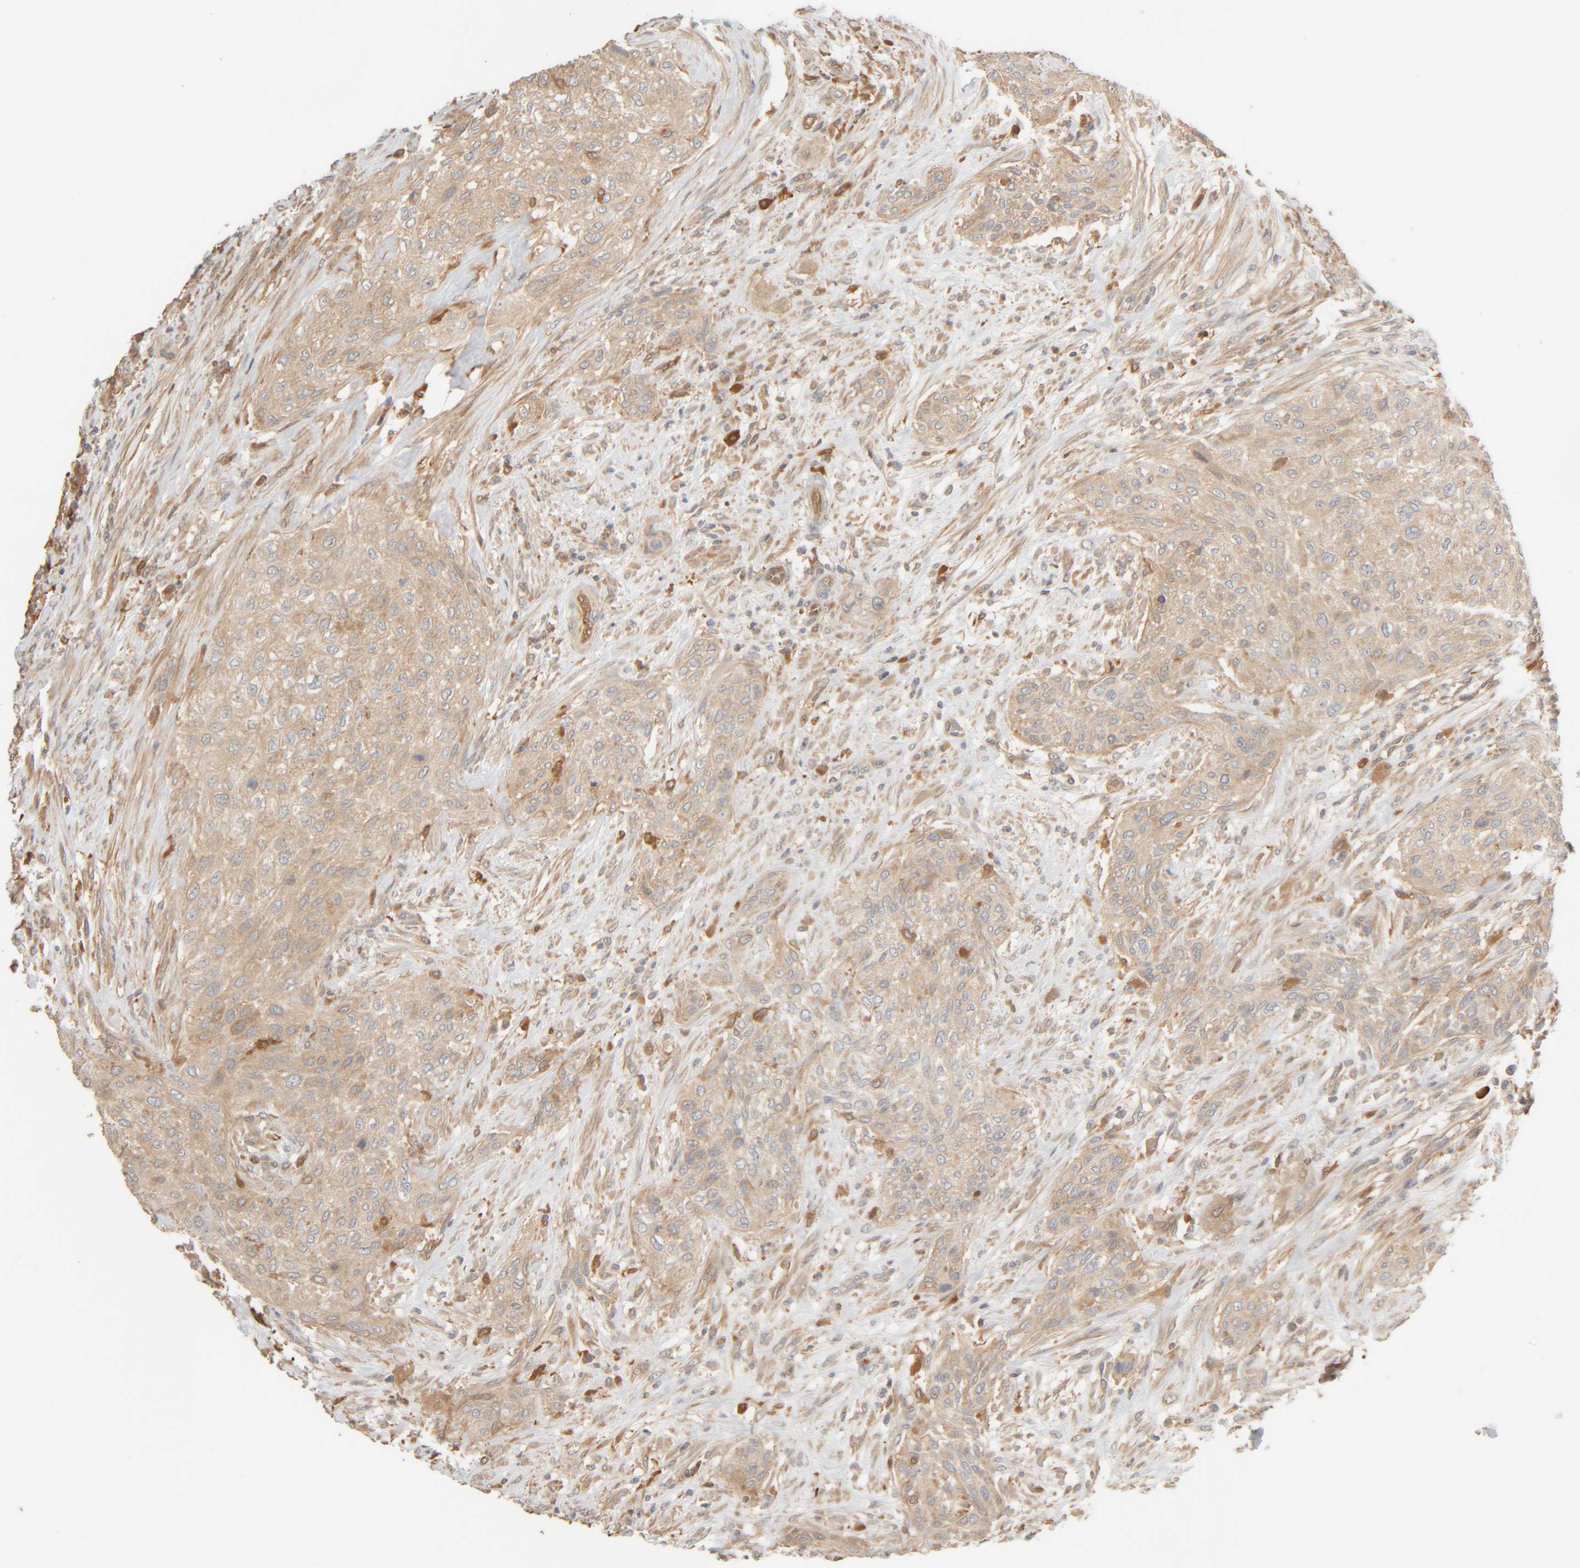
{"staining": {"intensity": "moderate", "quantity": ">75%", "location": "cytoplasmic/membranous"}, "tissue": "urothelial cancer", "cell_type": "Tumor cells", "image_type": "cancer", "snomed": [{"axis": "morphology", "description": "Urothelial carcinoma, Low grade"}, {"axis": "morphology", "description": "Urothelial carcinoma, High grade"}, {"axis": "topography", "description": "Urinary bladder"}], "caption": "Immunohistochemical staining of human urothelial carcinoma (high-grade) demonstrates moderate cytoplasmic/membranous protein positivity in about >75% of tumor cells.", "gene": "TMEM192", "patient": {"sex": "male", "age": 35}}